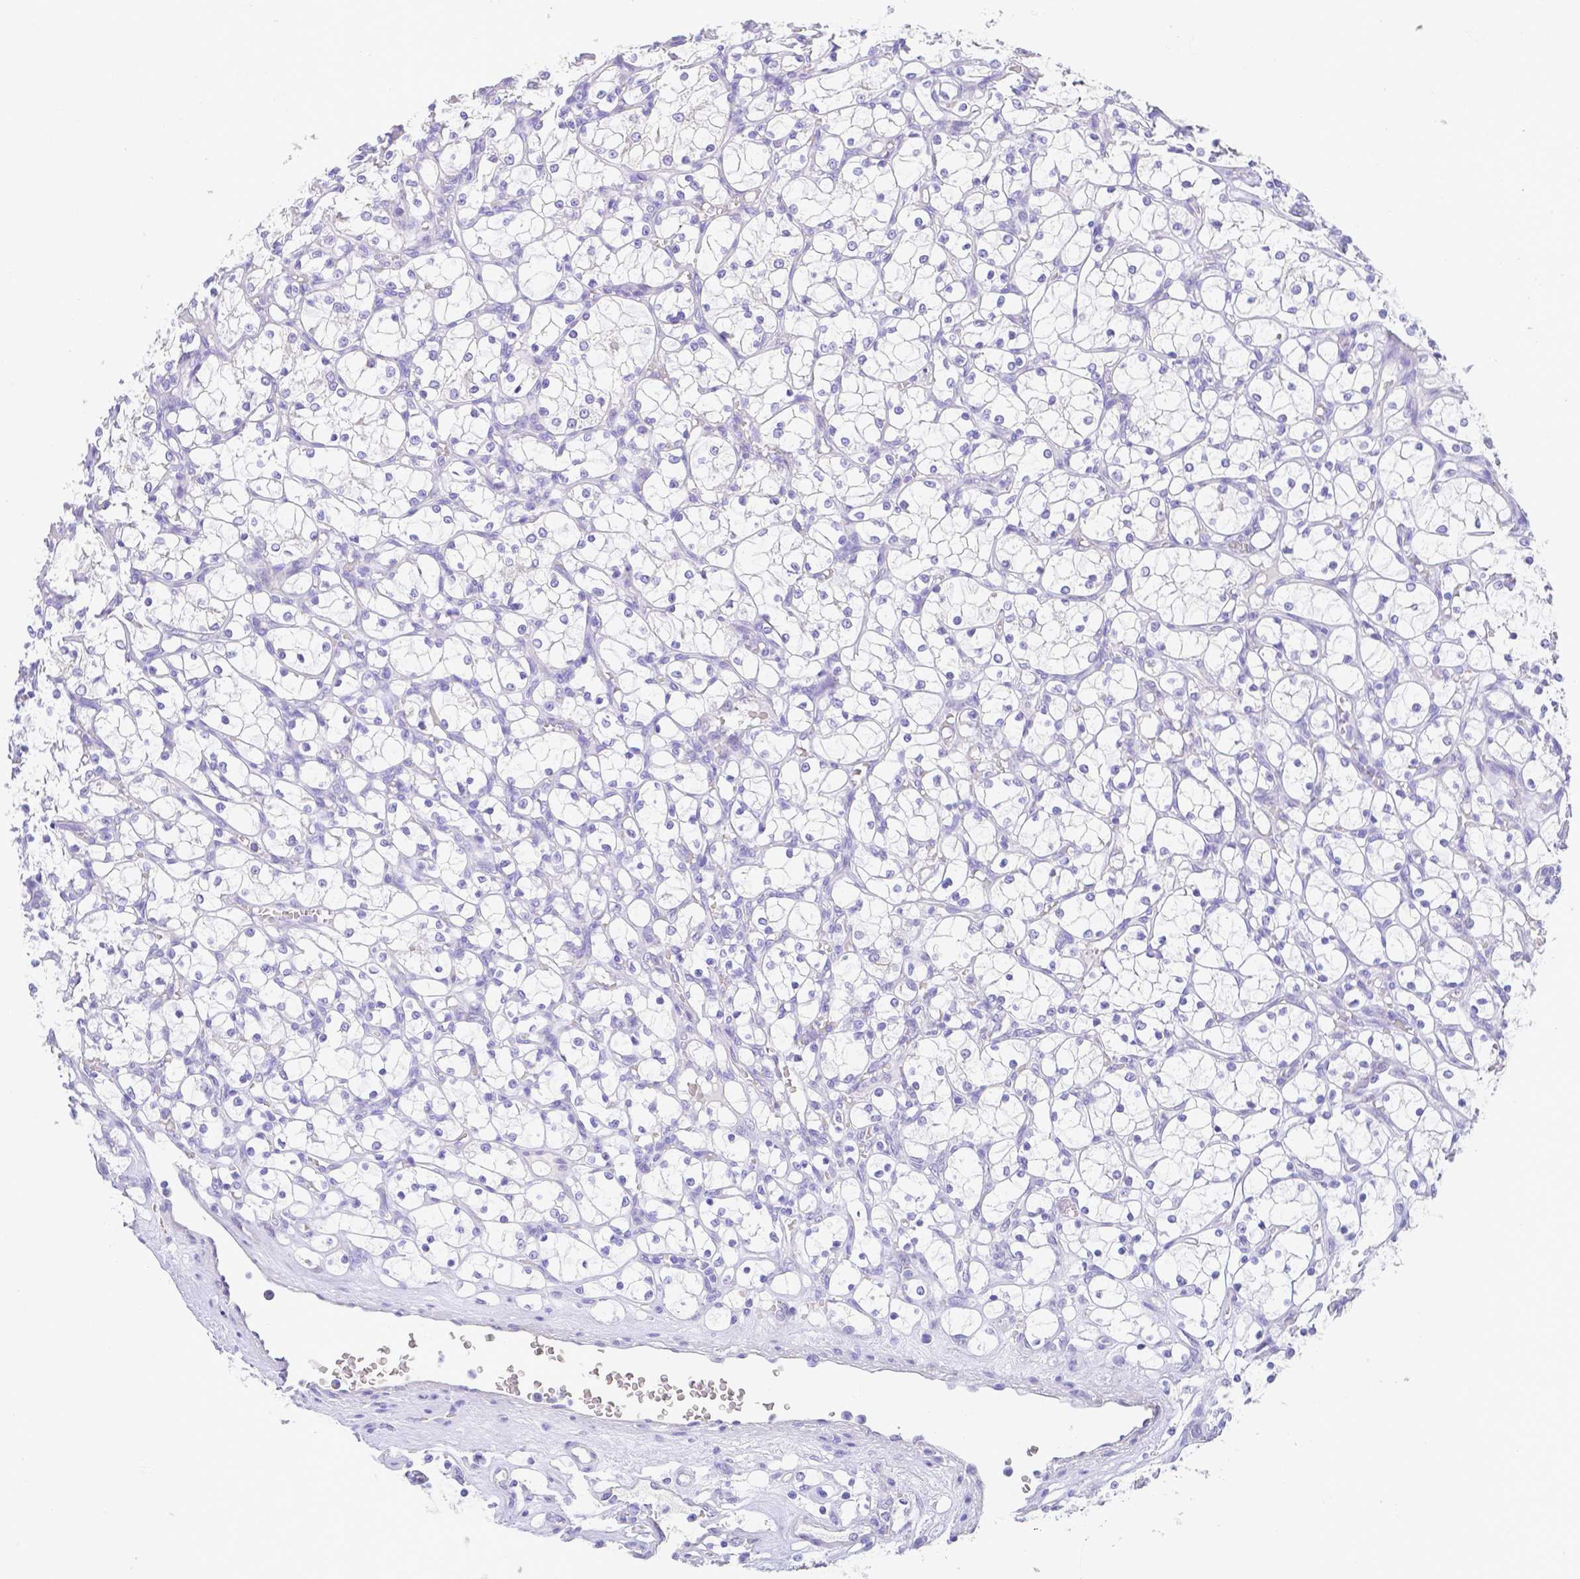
{"staining": {"intensity": "negative", "quantity": "none", "location": "none"}, "tissue": "renal cancer", "cell_type": "Tumor cells", "image_type": "cancer", "snomed": [{"axis": "morphology", "description": "Adenocarcinoma, NOS"}, {"axis": "topography", "description": "Kidney"}], "caption": "IHC of renal adenocarcinoma displays no positivity in tumor cells.", "gene": "ZG16B", "patient": {"sex": "female", "age": 69}}